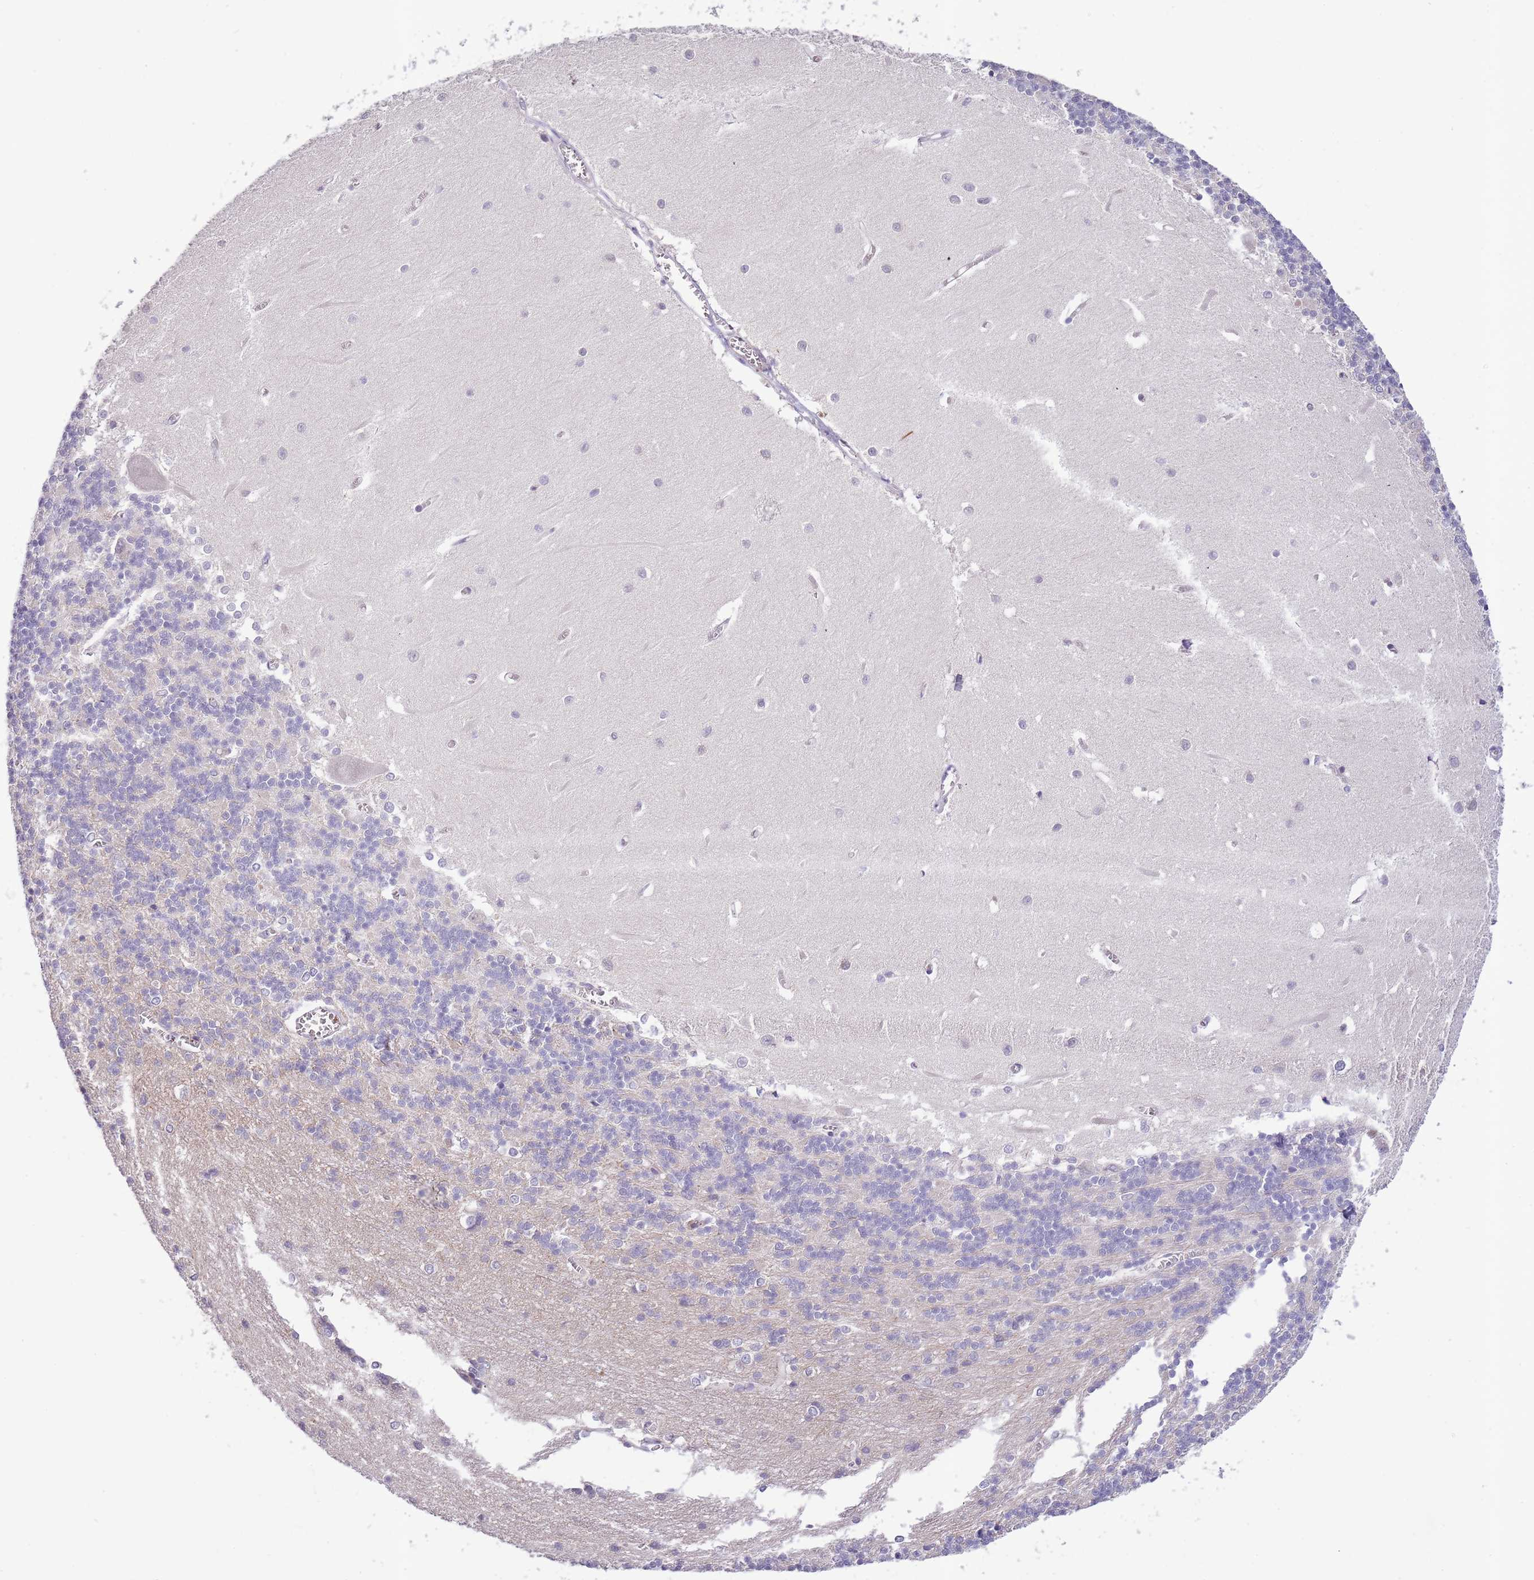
{"staining": {"intensity": "negative", "quantity": "none", "location": "none"}, "tissue": "cerebellum", "cell_type": "Cells in granular layer", "image_type": "normal", "snomed": [{"axis": "morphology", "description": "Normal tissue, NOS"}, {"axis": "topography", "description": "Cerebellum"}], "caption": "The image demonstrates no staining of cells in granular layer in benign cerebellum.", "gene": "ZNF658", "patient": {"sex": "male", "age": 37}}